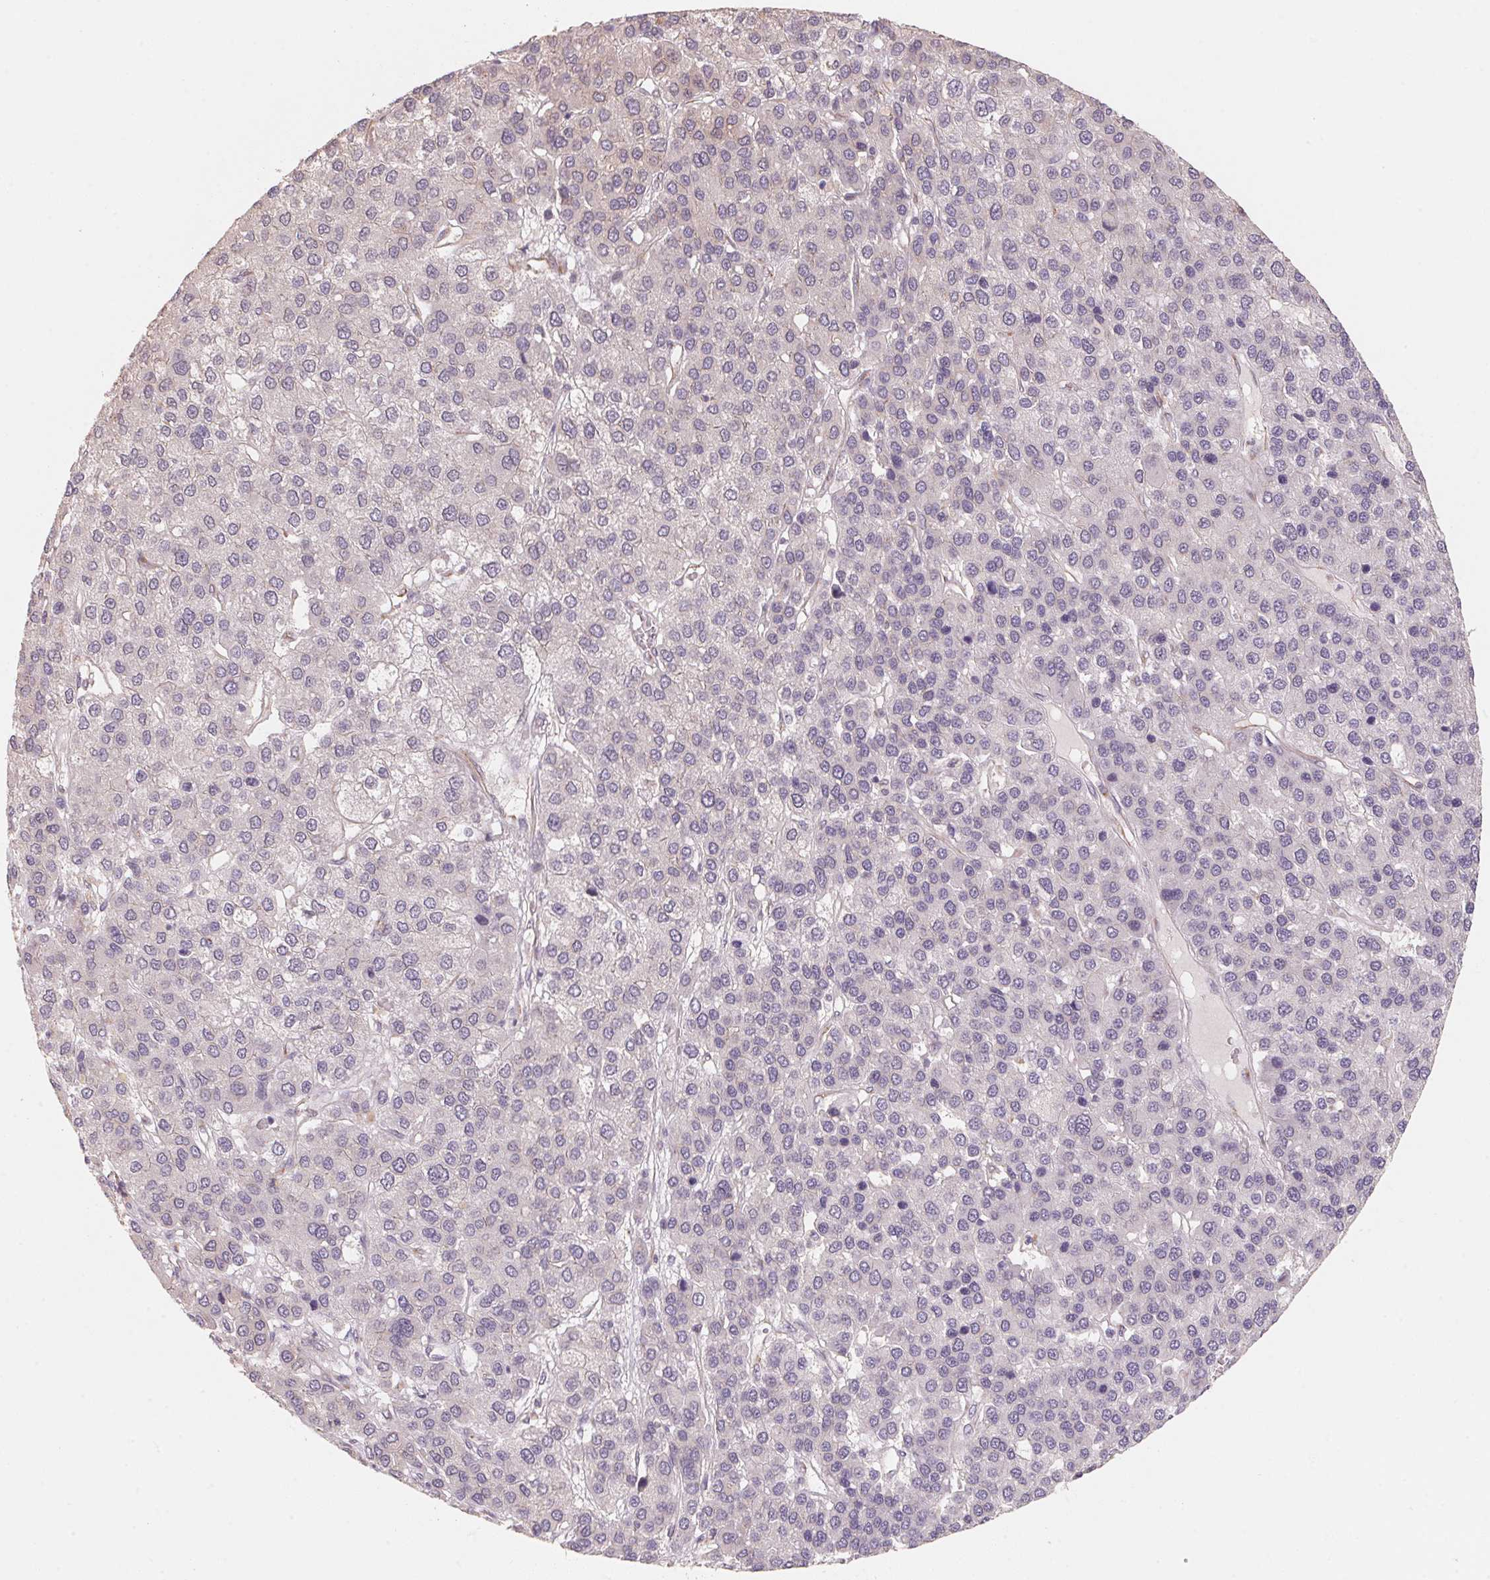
{"staining": {"intensity": "weak", "quantity": "25%-75%", "location": "cytoplasmic/membranous"}, "tissue": "liver cancer", "cell_type": "Tumor cells", "image_type": "cancer", "snomed": [{"axis": "morphology", "description": "Carcinoma, Hepatocellular, NOS"}, {"axis": "topography", "description": "Liver"}], "caption": "The photomicrograph displays immunohistochemical staining of liver hepatocellular carcinoma. There is weak cytoplasmic/membranous expression is identified in about 25%-75% of tumor cells. The protein of interest is stained brown, and the nuclei are stained in blue (DAB (3,3'-diaminobenzidine) IHC with brightfield microscopy, high magnification).", "gene": "TSPAN12", "patient": {"sex": "female", "age": 41}}